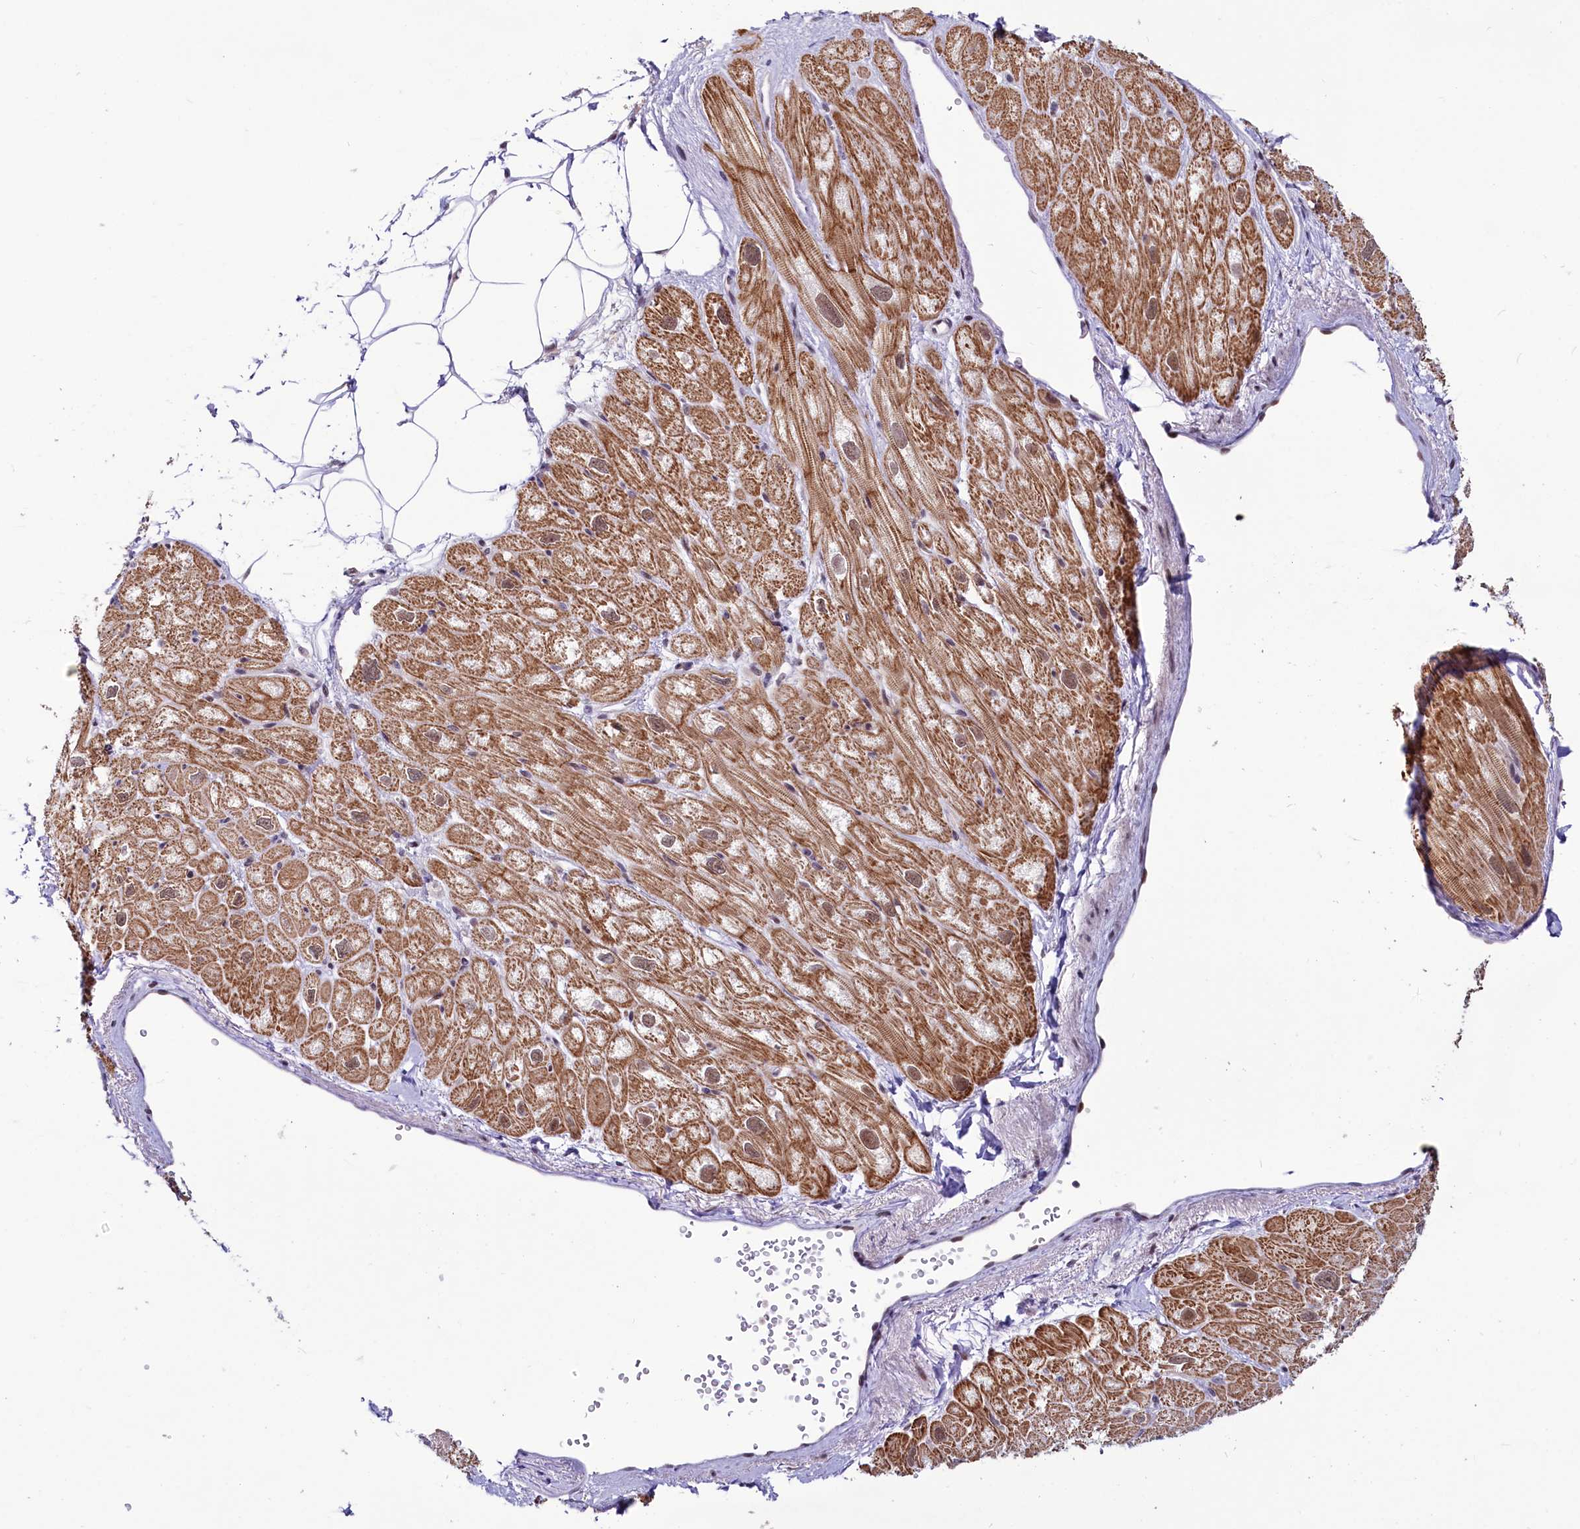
{"staining": {"intensity": "moderate", "quantity": ">75%", "location": "cytoplasmic/membranous,nuclear"}, "tissue": "heart muscle", "cell_type": "Cardiomyocytes", "image_type": "normal", "snomed": [{"axis": "morphology", "description": "Normal tissue, NOS"}, {"axis": "topography", "description": "Heart"}], "caption": "Immunohistochemistry (IHC) histopathology image of benign heart muscle stained for a protein (brown), which demonstrates medium levels of moderate cytoplasmic/membranous,nuclear expression in about >75% of cardiomyocytes.", "gene": "SCAF11", "patient": {"sex": "male", "age": 50}}